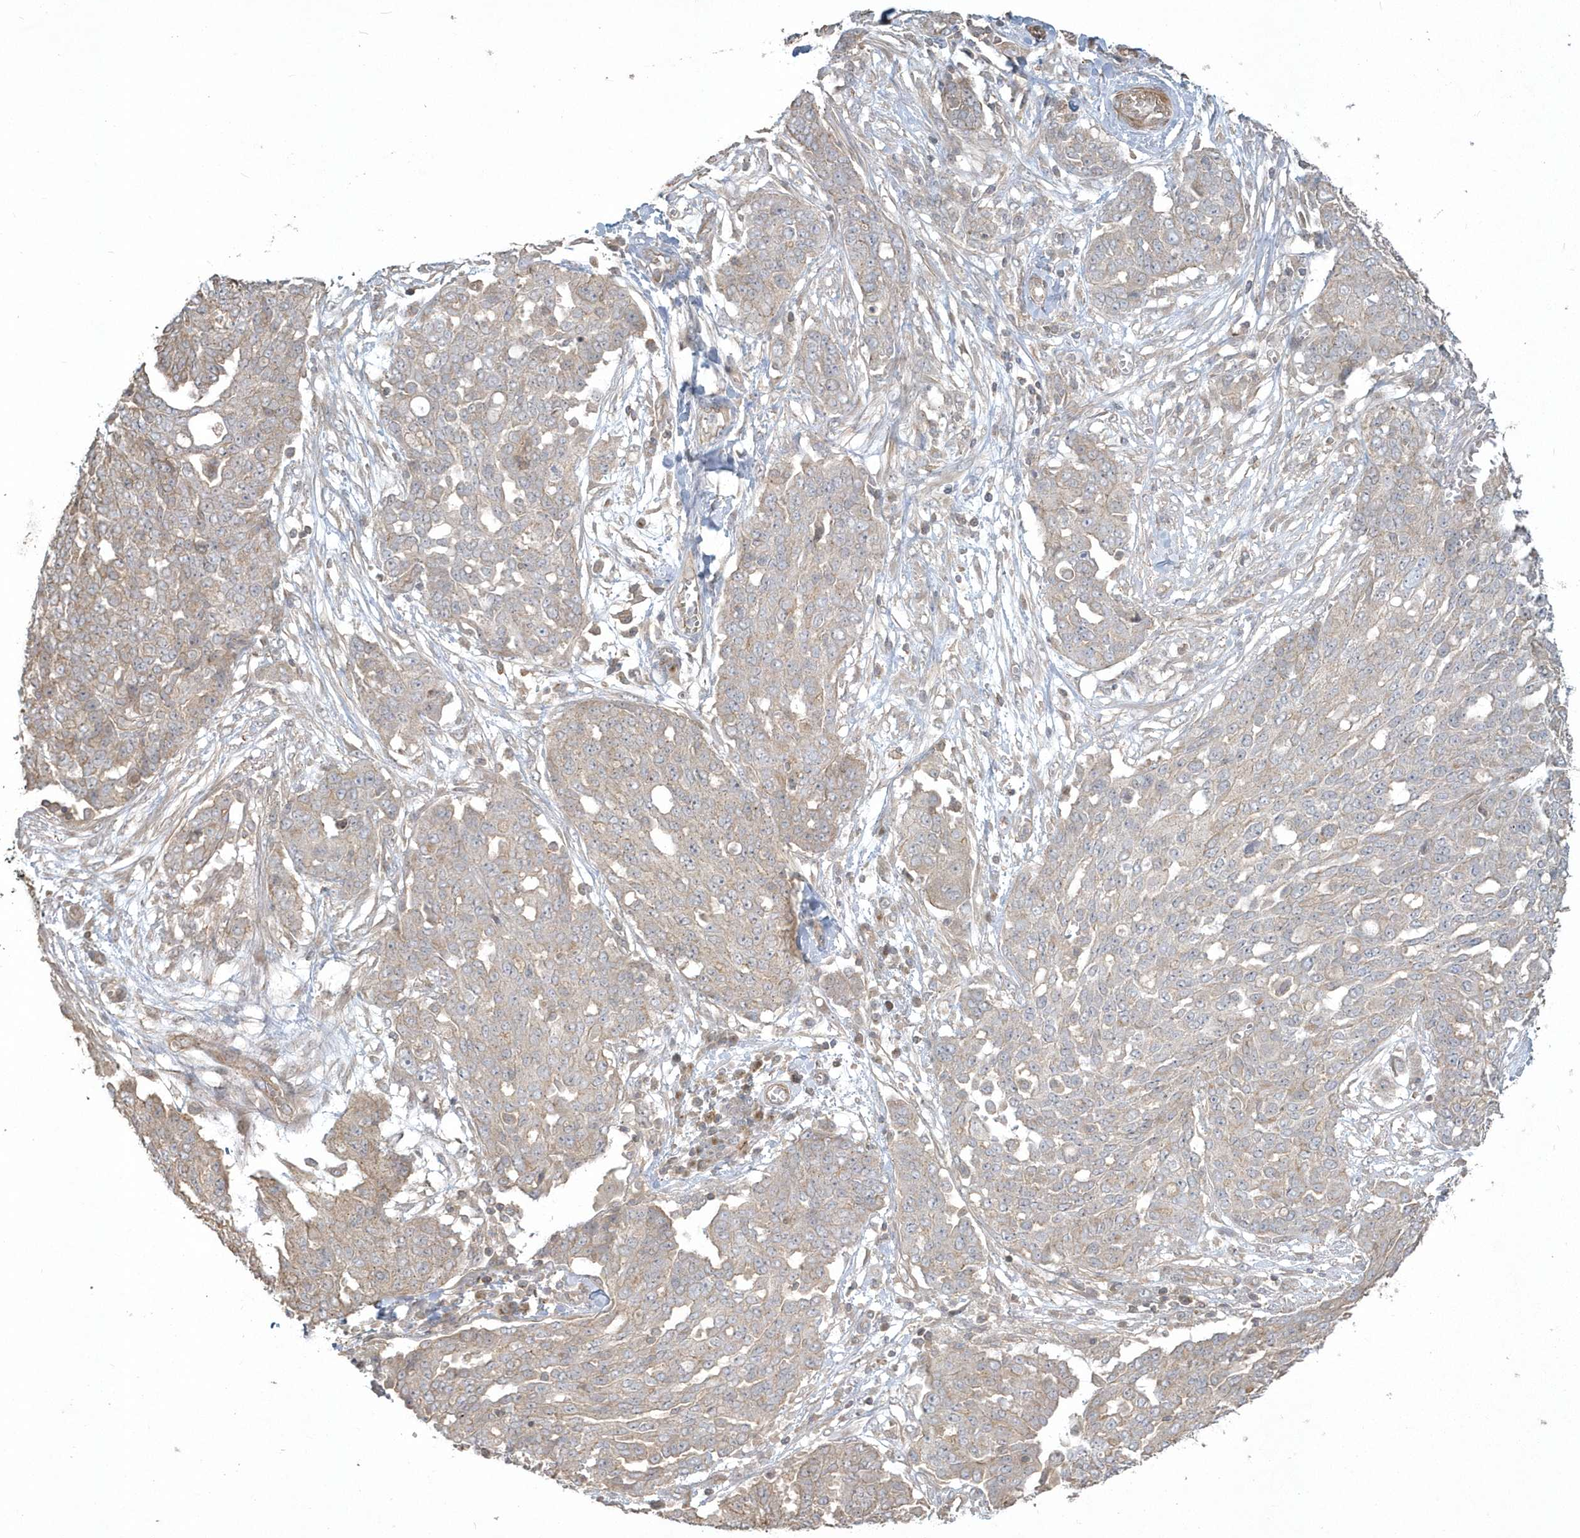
{"staining": {"intensity": "weak", "quantity": "<25%", "location": "cytoplasmic/membranous"}, "tissue": "ovarian cancer", "cell_type": "Tumor cells", "image_type": "cancer", "snomed": [{"axis": "morphology", "description": "Cystadenocarcinoma, serous, NOS"}, {"axis": "topography", "description": "Soft tissue"}, {"axis": "topography", "description": "Ovary"}], "caption": "DAB (3,3'-diaminobenzidine) immunohistochemical staining of ovarian cancer (serous cystadenocarcinoma) demonstrates no significant expression in tumor cells. (DAB (3,3'-diaminobenzidine) IHC with hematoxylin counter stain).", "gene": "ARMC8", "patient": {"sex": "female", "age": 57}}